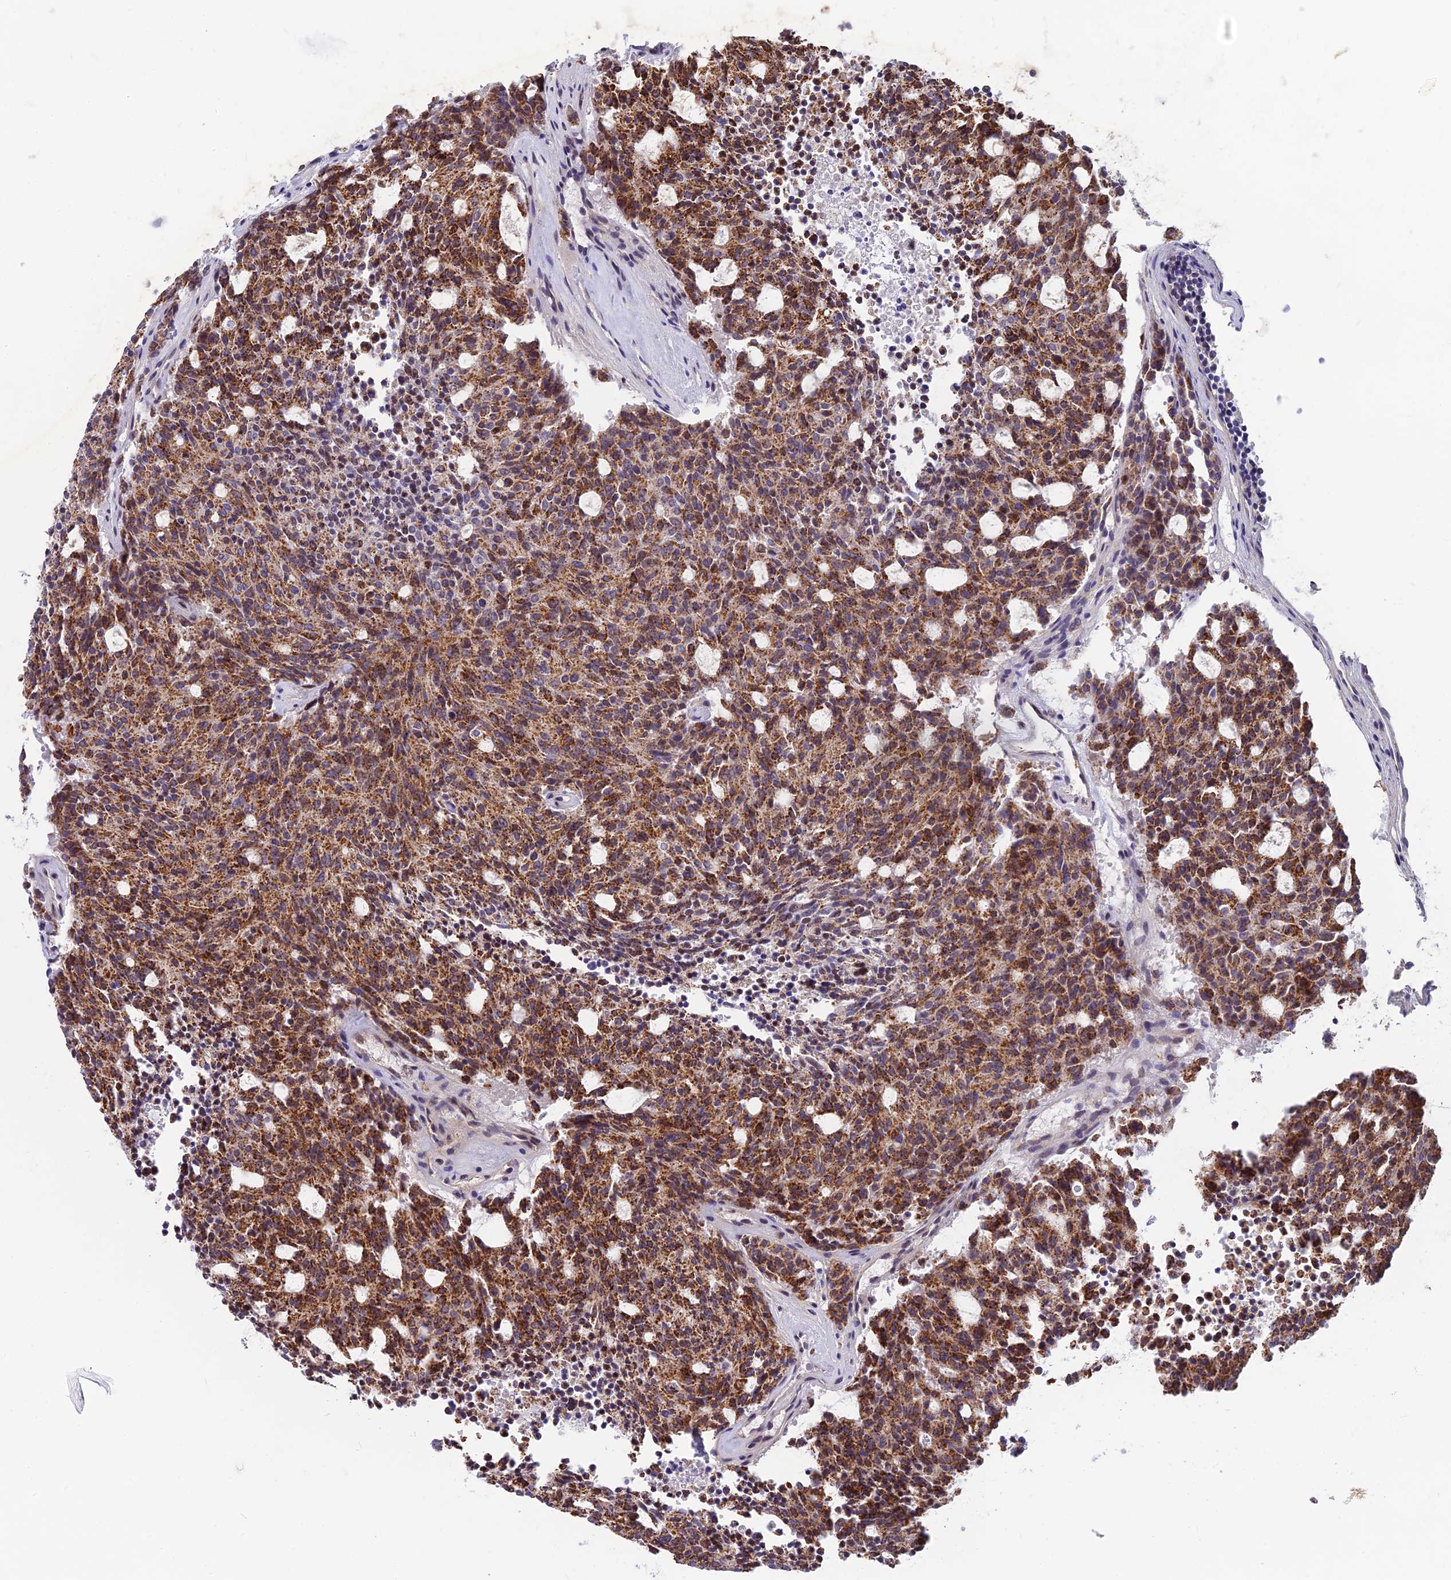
{"staining": {"intensity": "strong", "quantity": ">75%", "location": "cytoplasmic/membranous"}, "tissue": "carcinoid", "cell_type": "Tumor cells", "image_type": "cancer", "snomed": [{"axis": "morphology", "description": "Carcinoid, malignant, NOS"}, {"axis": "topography", "description": "Pancreas"}], "caption": "Carcinoid stained with a protein marker reveals strong staining in tumor cells.", "gene": "CMC1", "patient": {"sex": "female", "age": 54}}